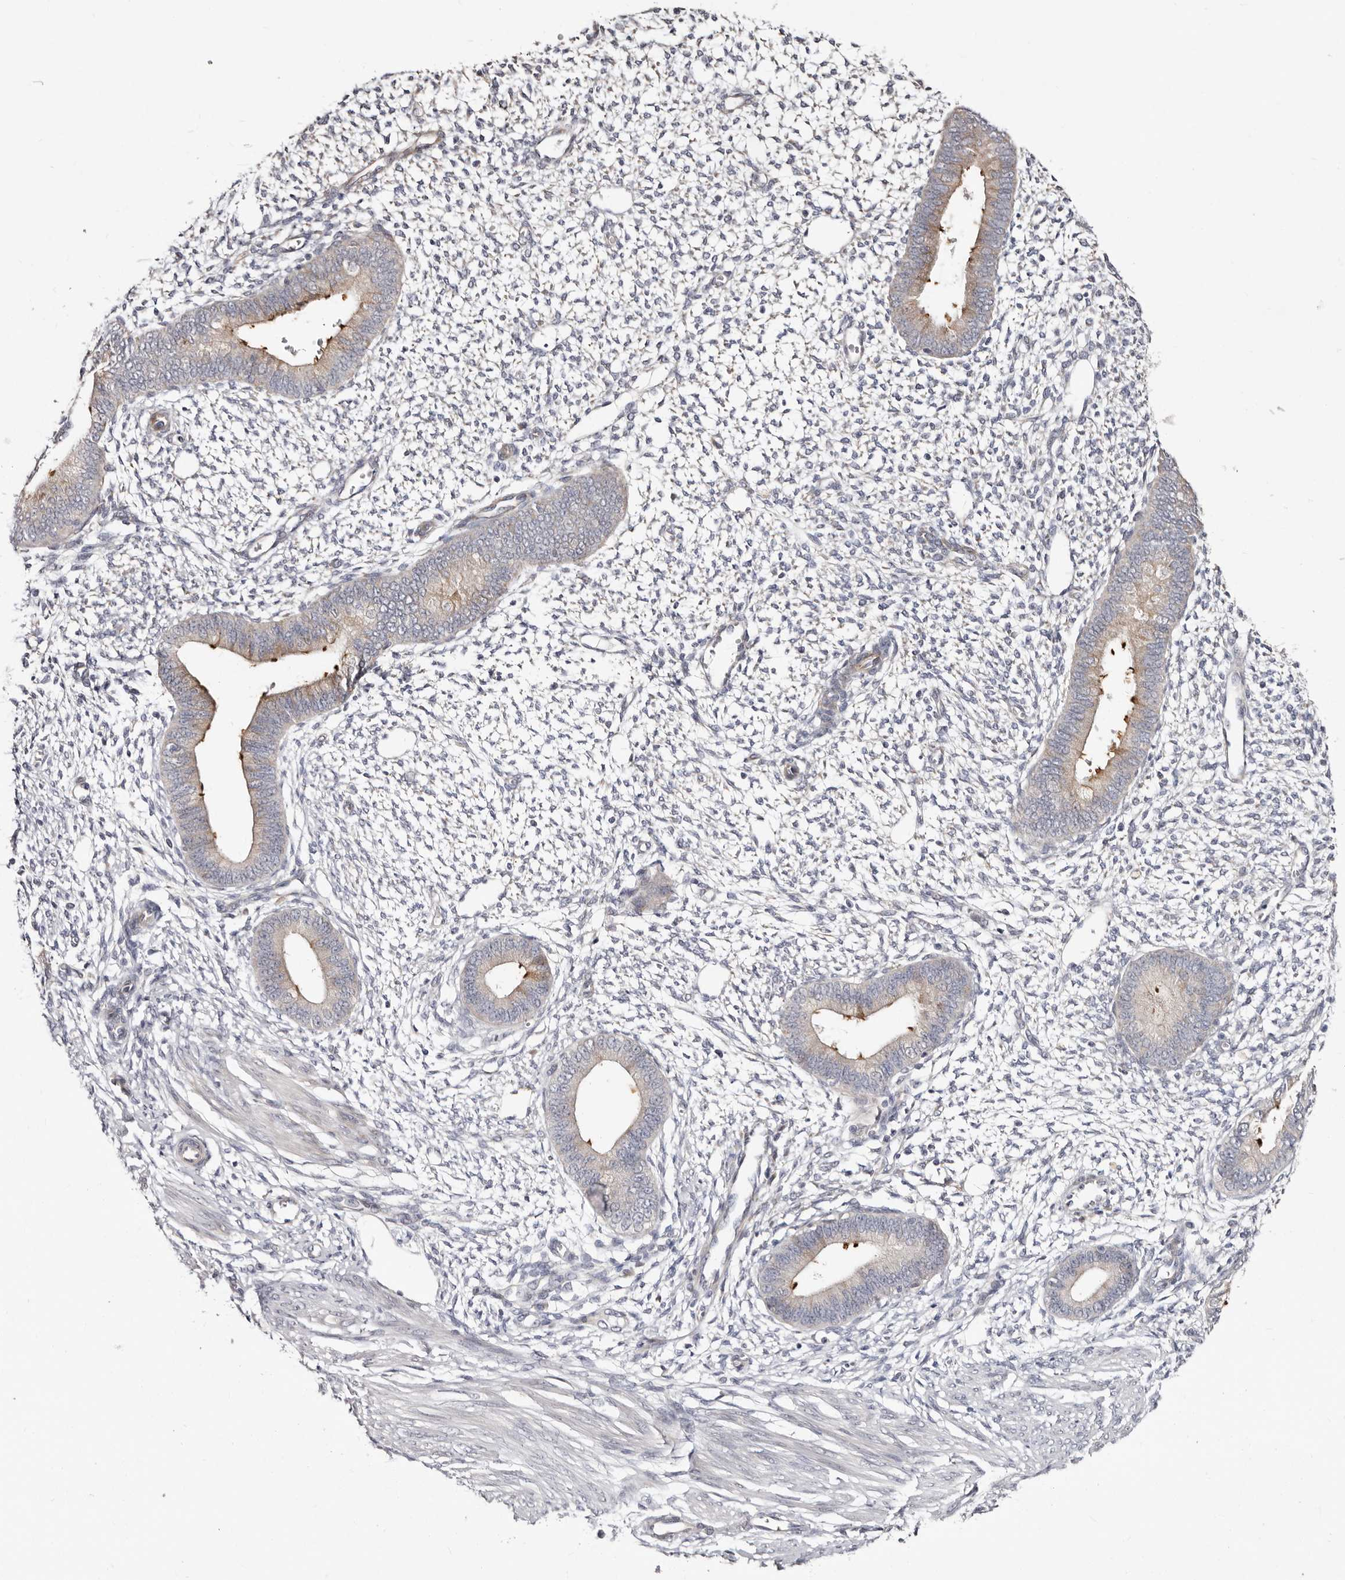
{"staining": {"intensity": "negative", "quantity": "none", "location": "none"}, "tissue": "endometrium", "cell_type": "Cells in endometrial stroma", "image_type": "normal", "snomed": [{"axis": "morphology", "description": "Normal tissue, NOS"}, {"axis": "topography", "description": "Endometrium"}], "caption": "Human endometrium stained for a protein using IHC shows no positivity in cells in endometrial stroma.", "gene": "KLHL4", "patient": {"sex": "female", "age": 46}}